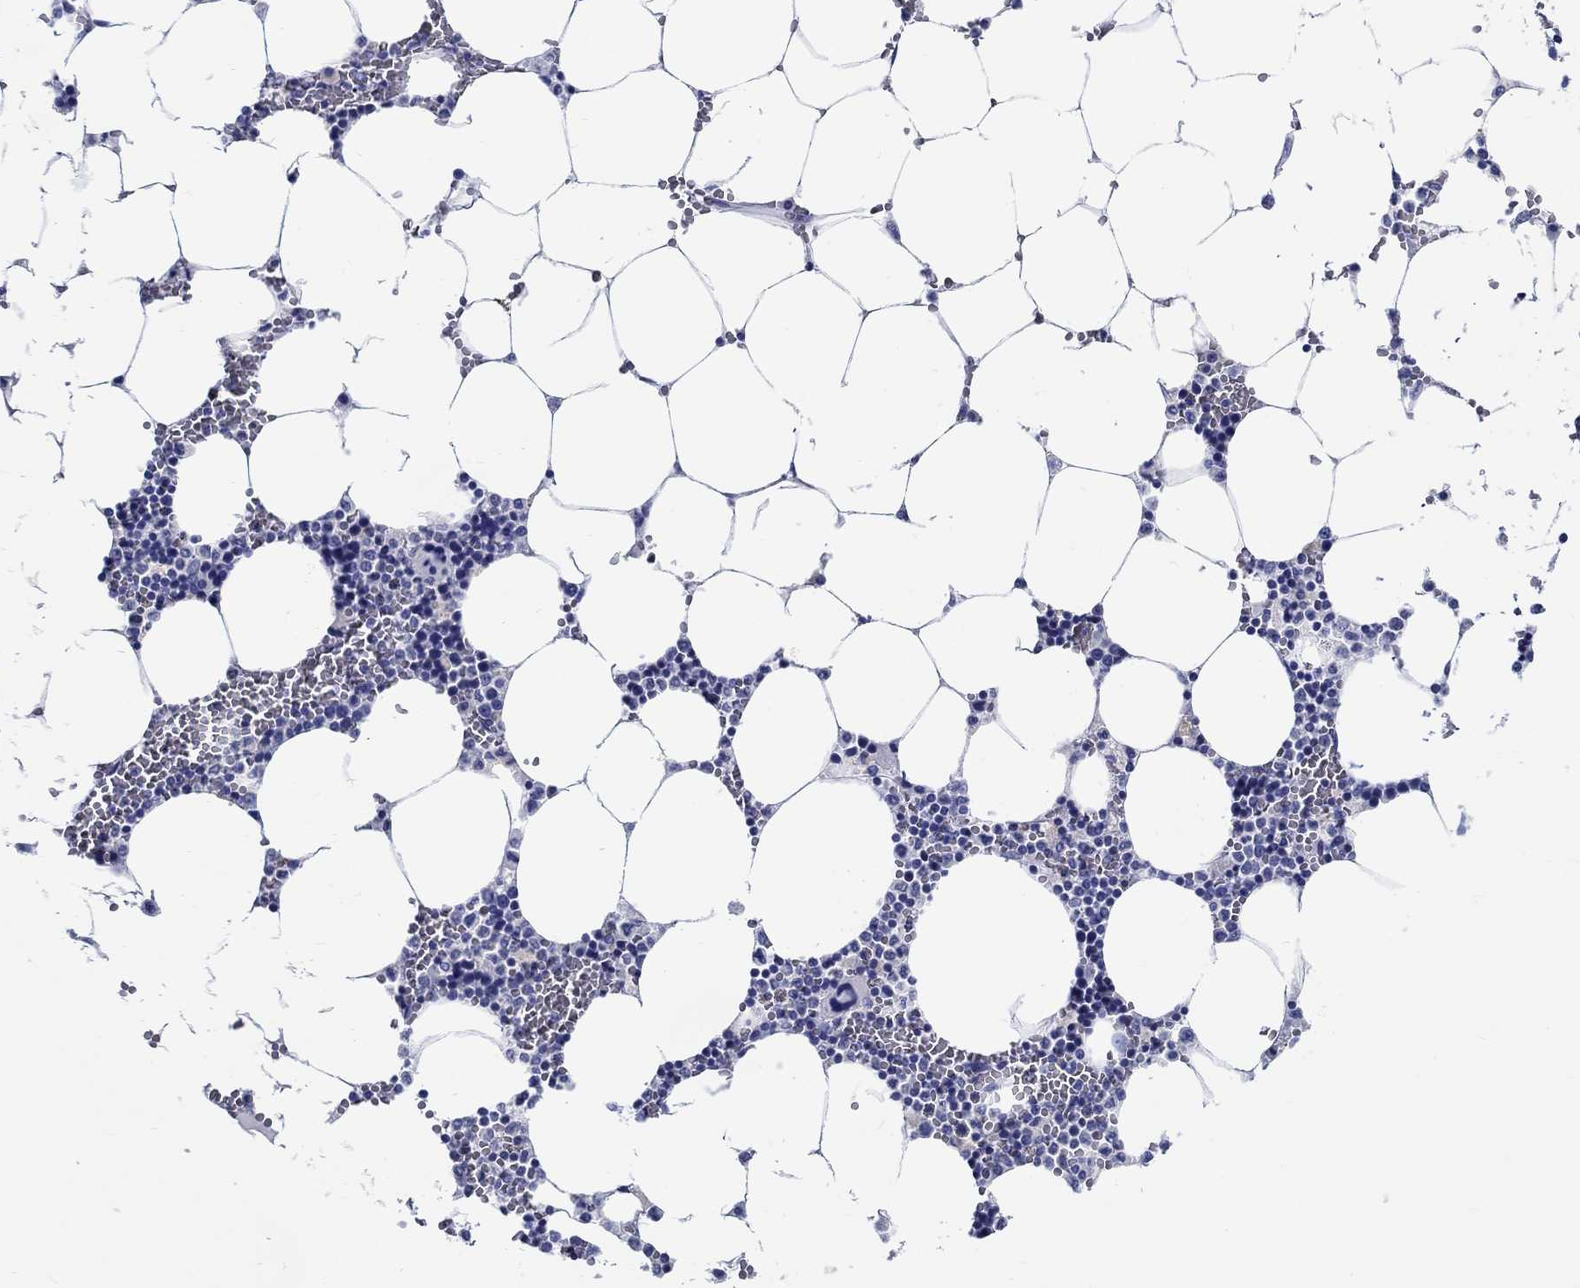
{"staining": {"intensity": "negative", "quantity": "none", "location": "none"}, "tissue": "bone marrow", "cell_type": "Hematopoietic cells", "image_type": "normal", "snomed": [{"axis": "morphology", "description": "Normal tissue, NOS"}, {"axis": "topography", "description": "Bone marrow"}], "caption": "High power microscopy histopathology image of an immunohistochemistry photomicrograph of normal bone marrow, revealing no significant positivity in hematopoietic cells. (DAB immunohistochemistry (IHC) with hematoxylin counter stain).", "gene": "FBXO2", "patient": {"sex": "female", "age": 64}}